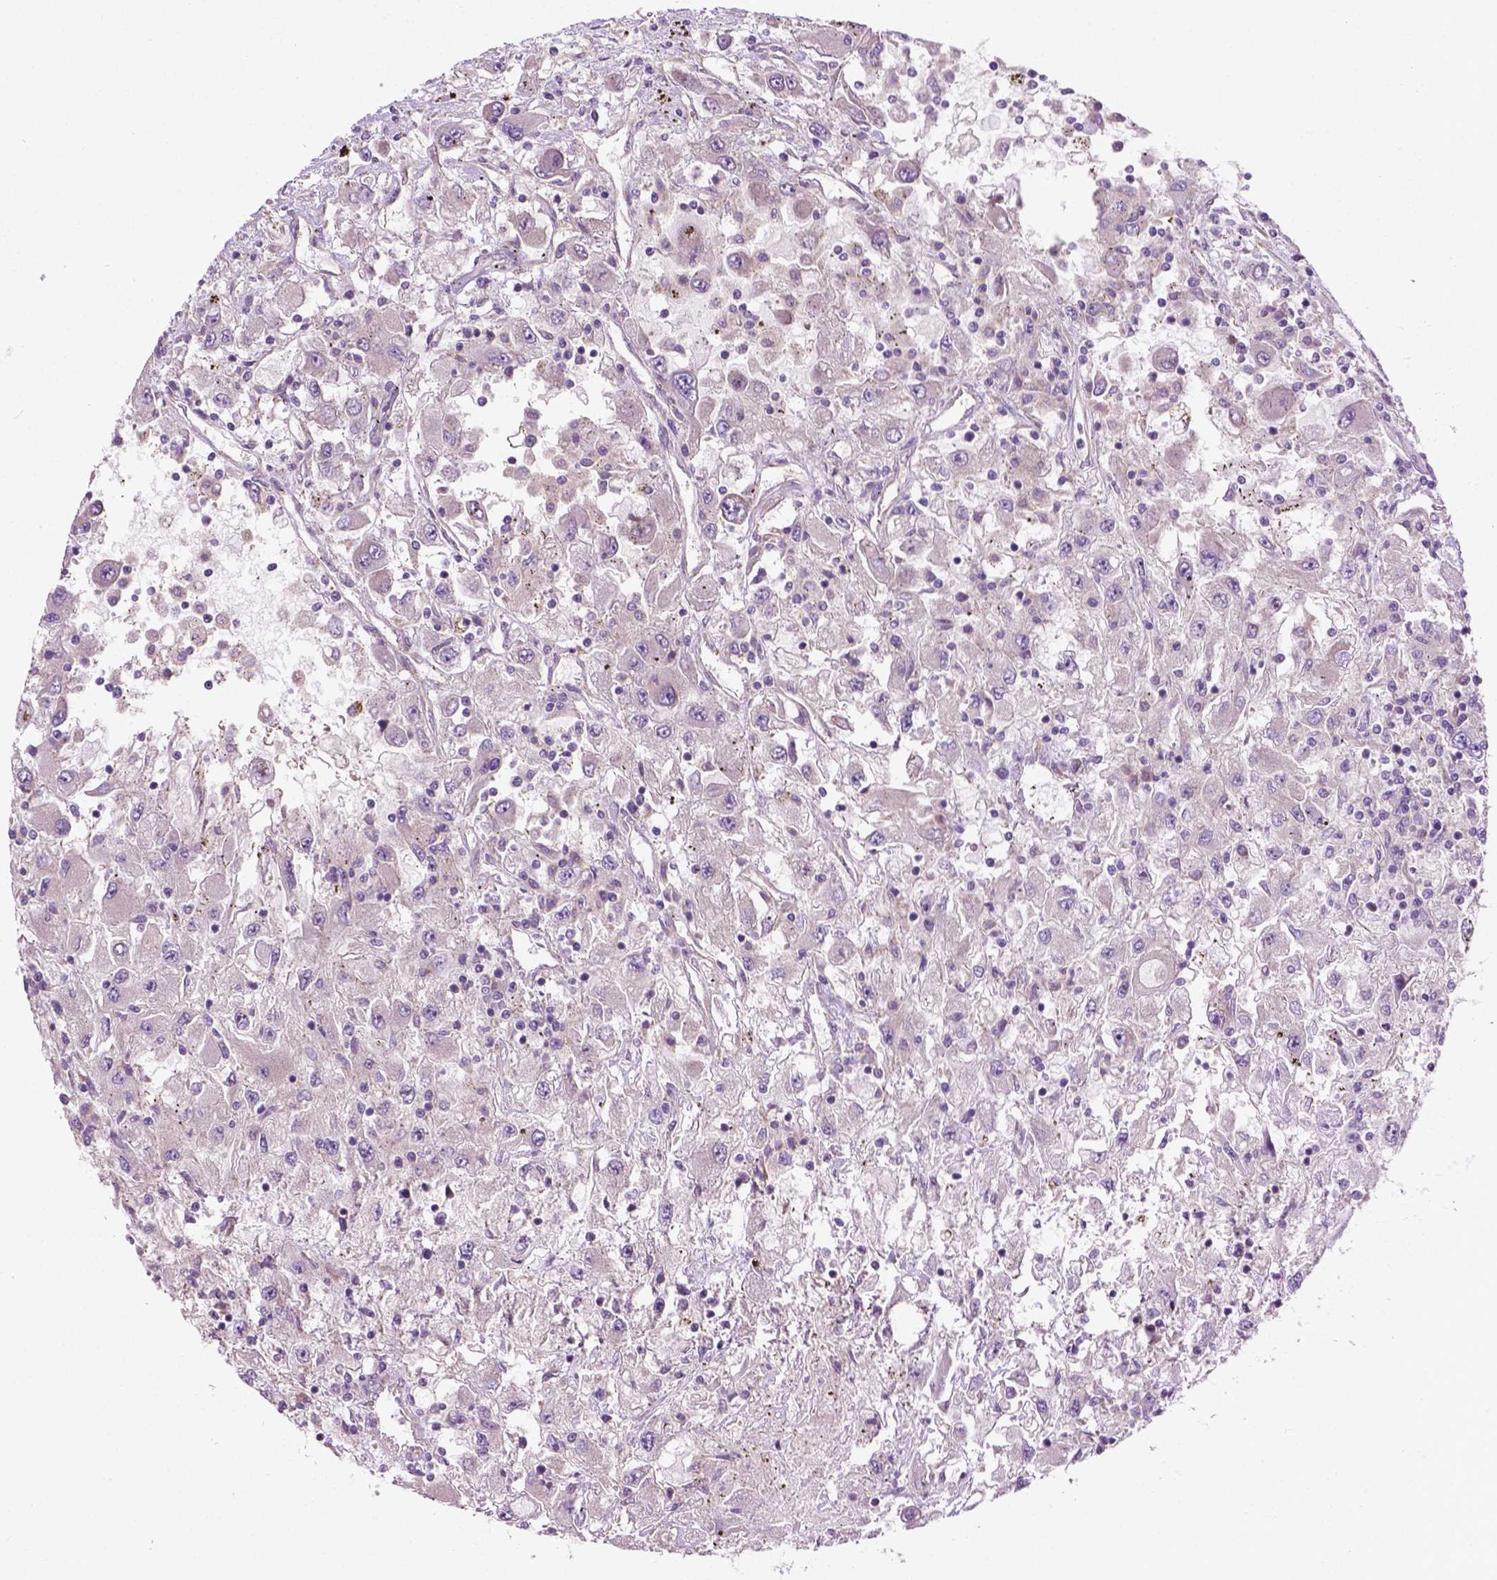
{"staining": {"intensity": "negative", "quantity": "none", "location": "none"}, "tissue": "renal cancer", "cell_type": "Tumor cells", "image_type": "cancer", "snomed": [{"axis": "morphology", "description": "Adenocarcinoma, NOS"}, {"axis": "topography", "description": "Kidney"}], "caption": "An immunohistochemistry micrograph of renal cancer (adenocarcinoma) is shown. There is no staining in tumor cells of renal cancer (adenocarcinoma). The staining is performed using DAB (3,3'-diaminobenzidine) brown chromogen with nuclei counter-stained in using hematoxylin.", "gene": "MZT1", "patient": {"sex": "female", "age": 67}}